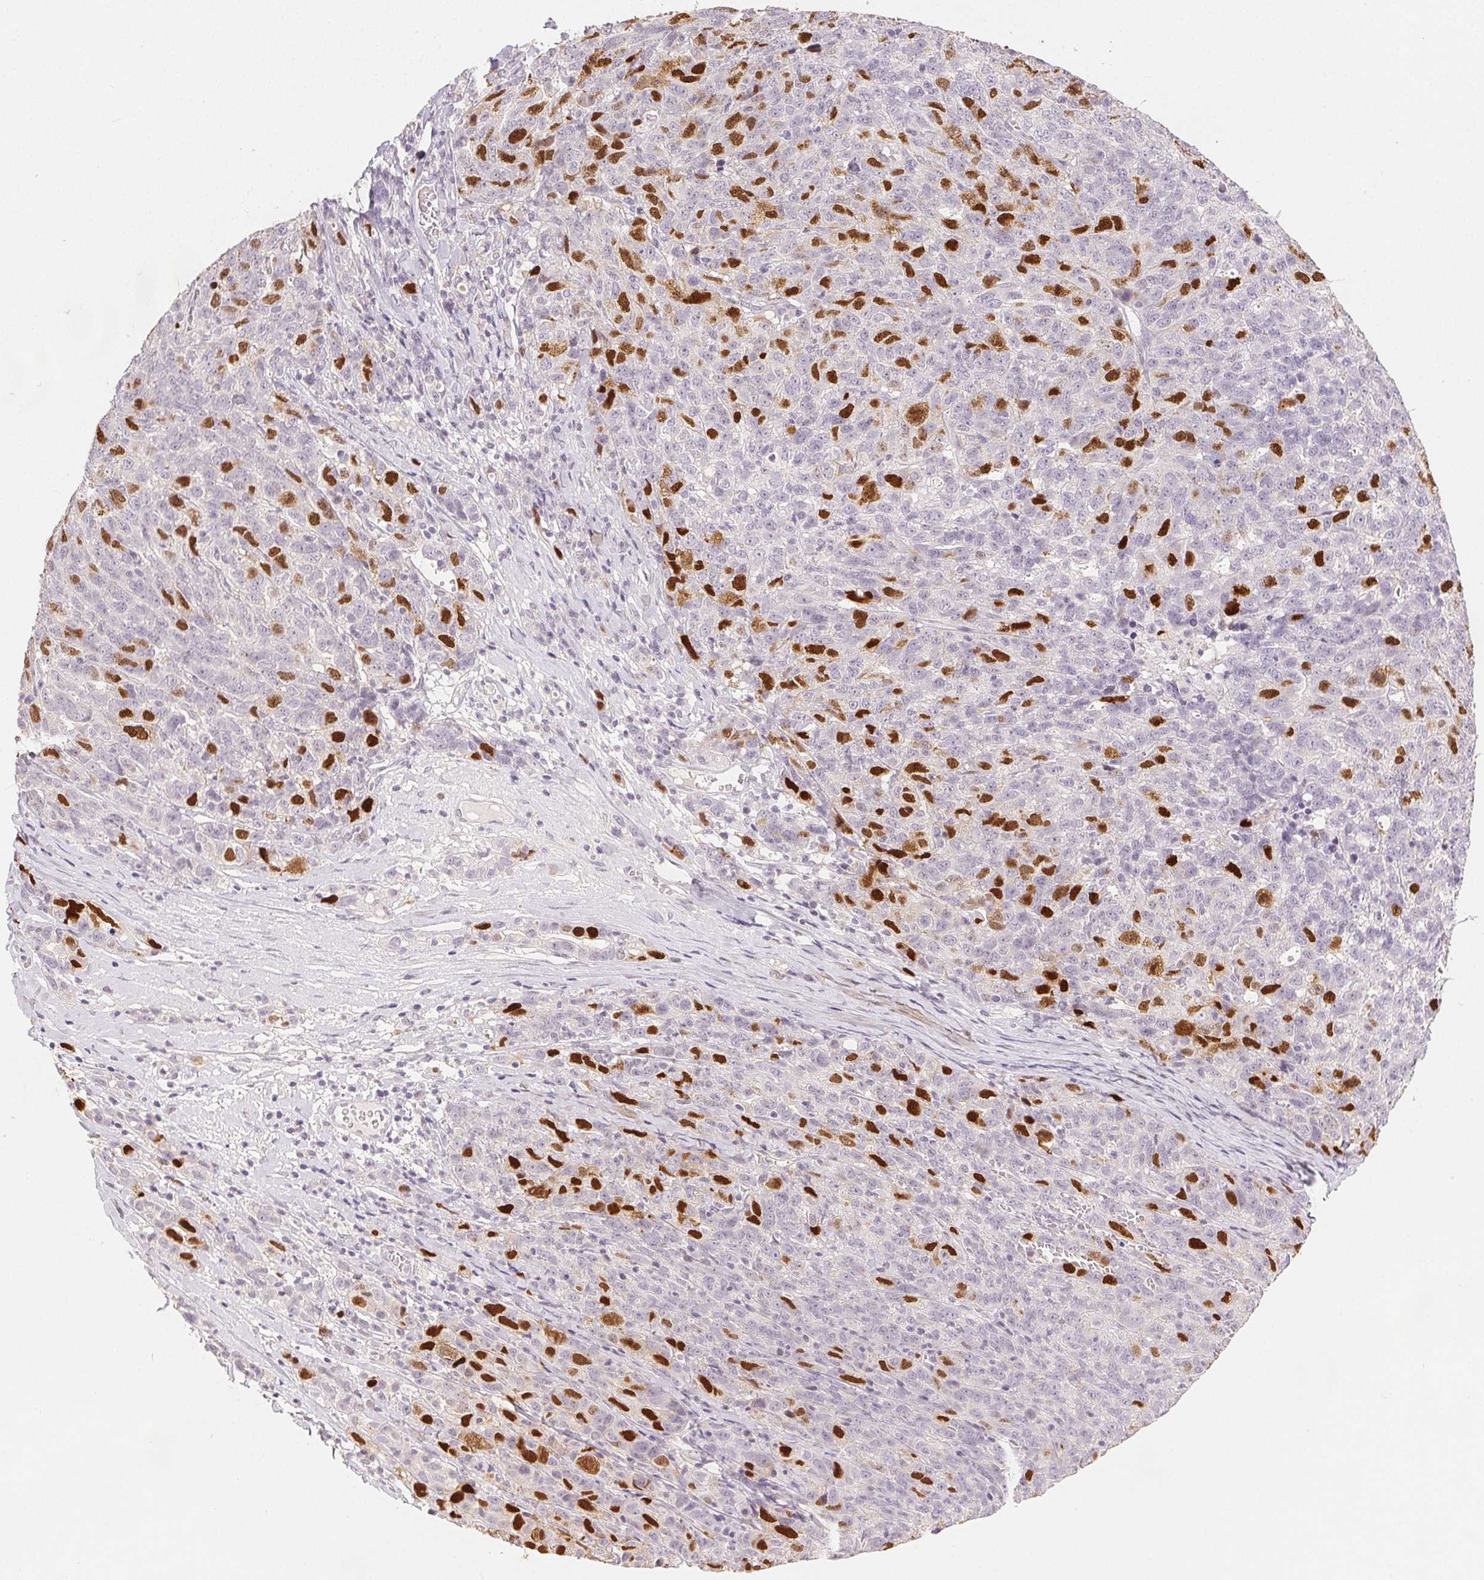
{"staining": {"intensity": "strong", "quantity": "25%-75%", "location": "nuclear"}, "tissue": "ovarian cancer", "cell_type": "Tumor cells", "image_type": "cancer", "snomed": [{"axis": "morphology", "description": "Cystadenocarcinoma, serous, NOS"}, {"axis": "topography", "description": "Ovary"}], "caption": "The micrograph demonstrates a brown stain indicating the presence of a protein in the nuclear of tumor cells in ovarian serous cystadenocarcinoma. Nuclei are stained in blue.", "gene": "ANLN", "patient": {"sex": "female", "age": 71}}